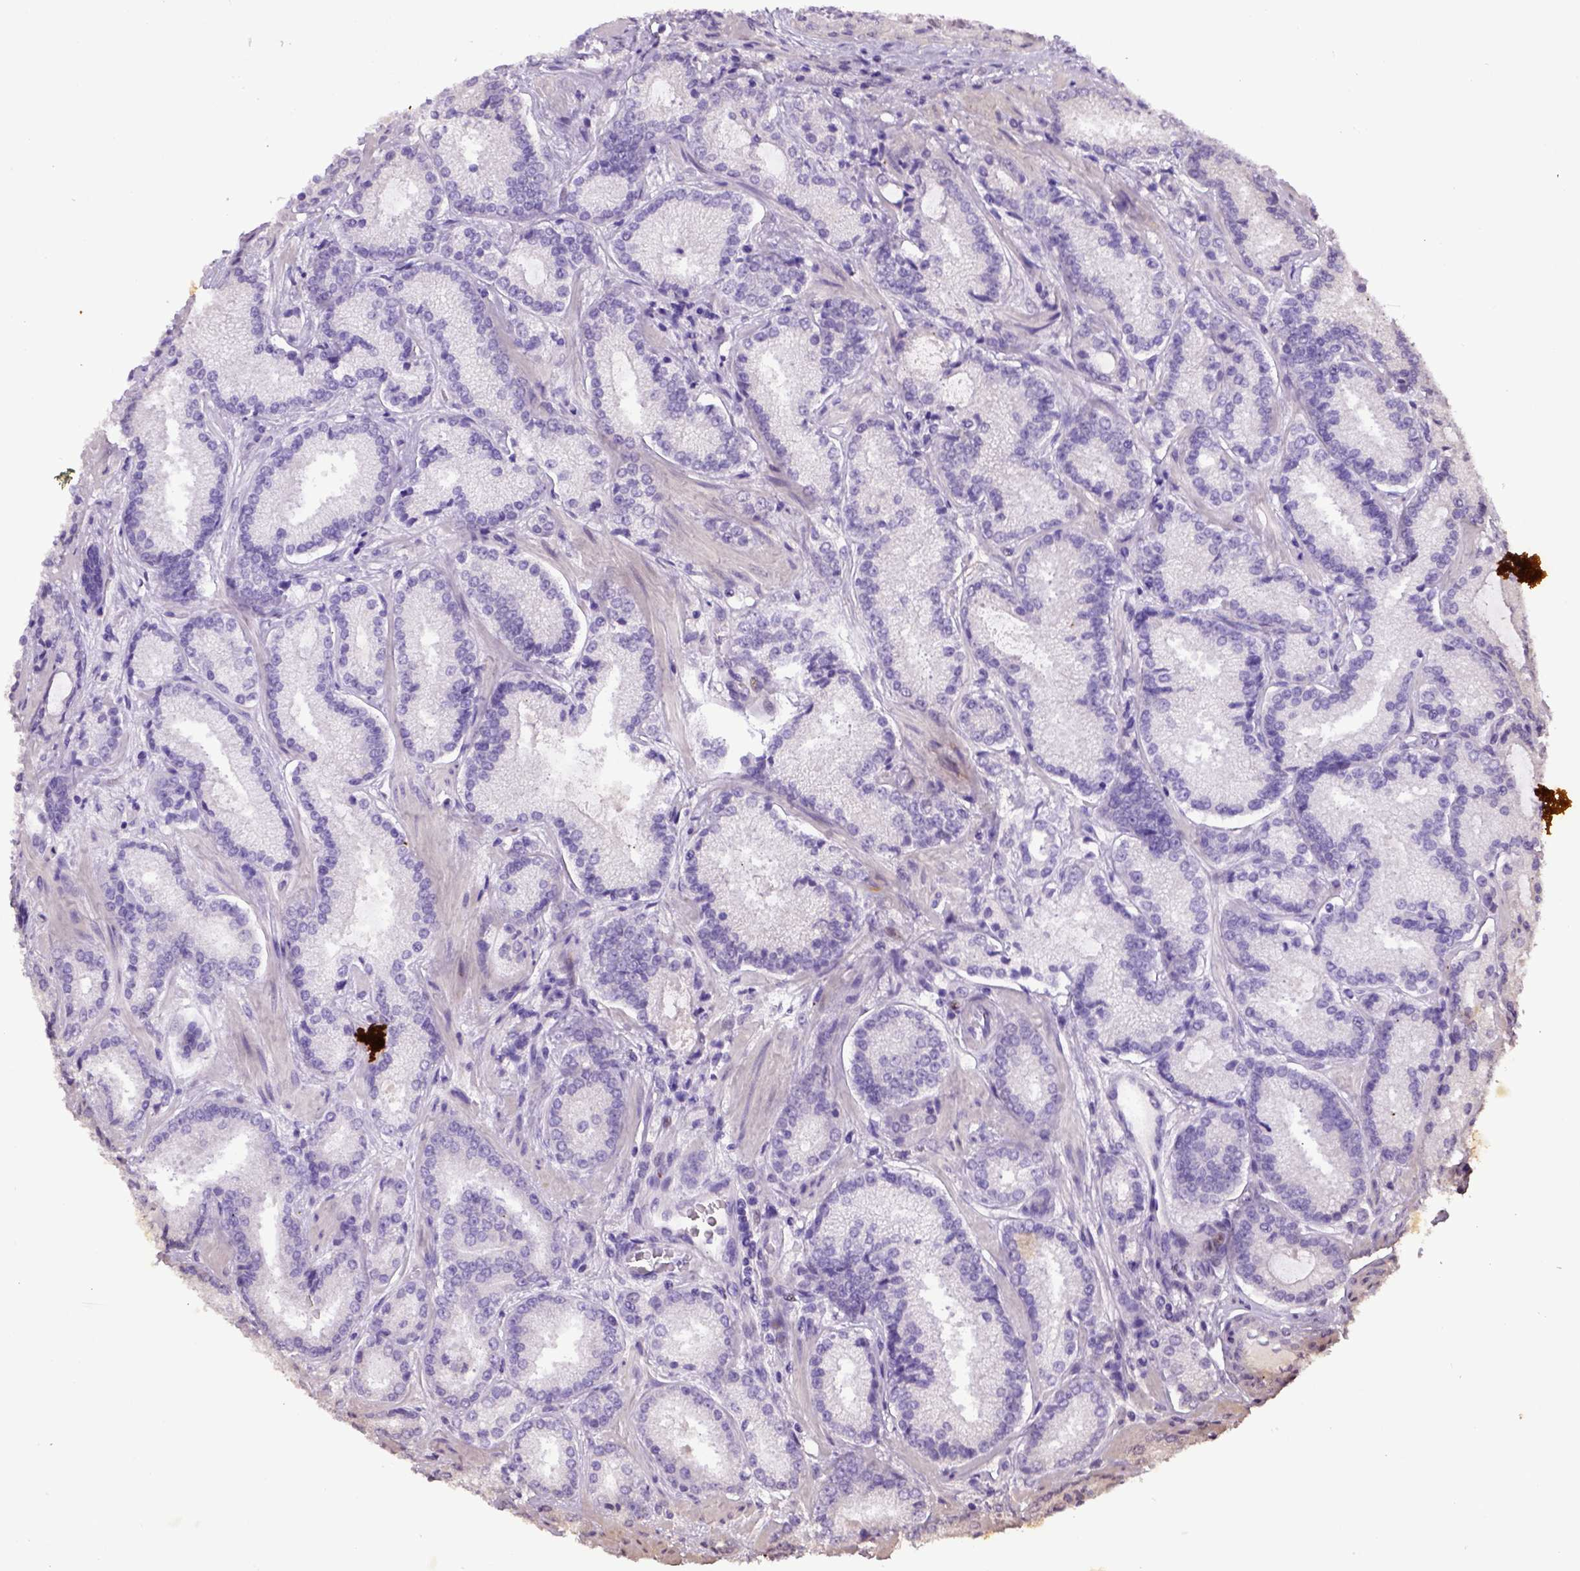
{"staining": {"intensity": "negative", "quantity": "none", "location": "none"}, "tissue": "prostate cancer", "cell_type": "Tumor cells", "image_type": "cancer", "snomed": [{"axis": "morphology", "description": "Adenocarcinoma, Low grade"}, {"axis": "topography", "description": "Prostate"}], "caption": "A histopathology image of human prostate low-grade adenocarcinoma is negative for staining in tumor cells.", "gene": "ITIH4", "patient": {"sex": "male", "age": 56}}